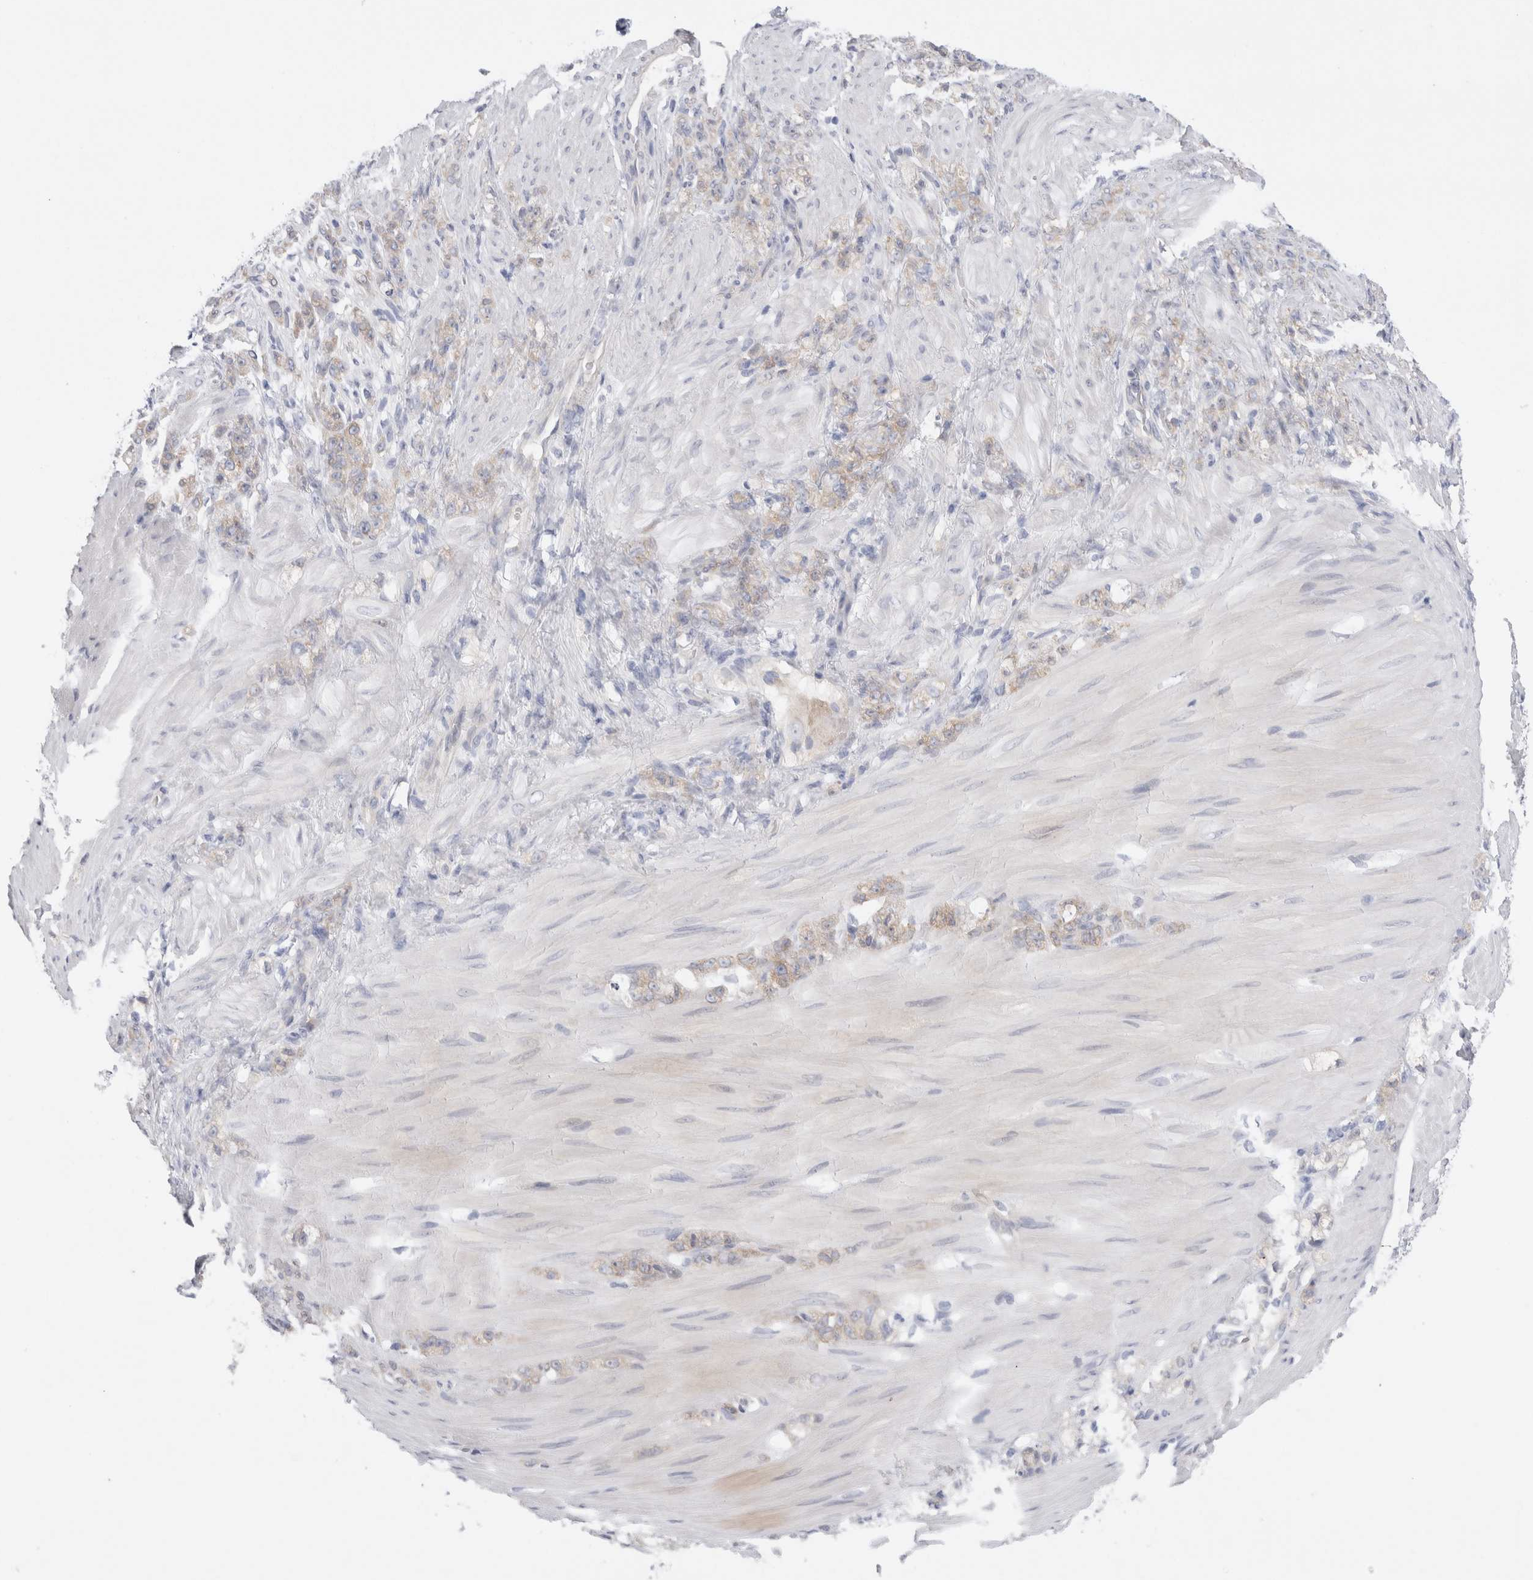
{"staining": {"intensity": "weak", "quantity": ">75%", "location": "cytoplasmic/membranous"}, "tissue": "stomach cancer", "cell_type": "Tumor cells", "image_type": "cancer", "snomed": [{"axis": "morphology", "description": "Adenocarcinoma, NOS"}, {"axis": "topography", "description": "Stomach"}], "caption": "High-power microscopy captured an immunohistochemistry (IHC) image of adenocarcinoma (stomach), revealing weak cytoplasmic/membranous expression in approximately >75% of tumor cells.", "gene": "WIPF2", "patient": {"sex": "male", "age": 82}}